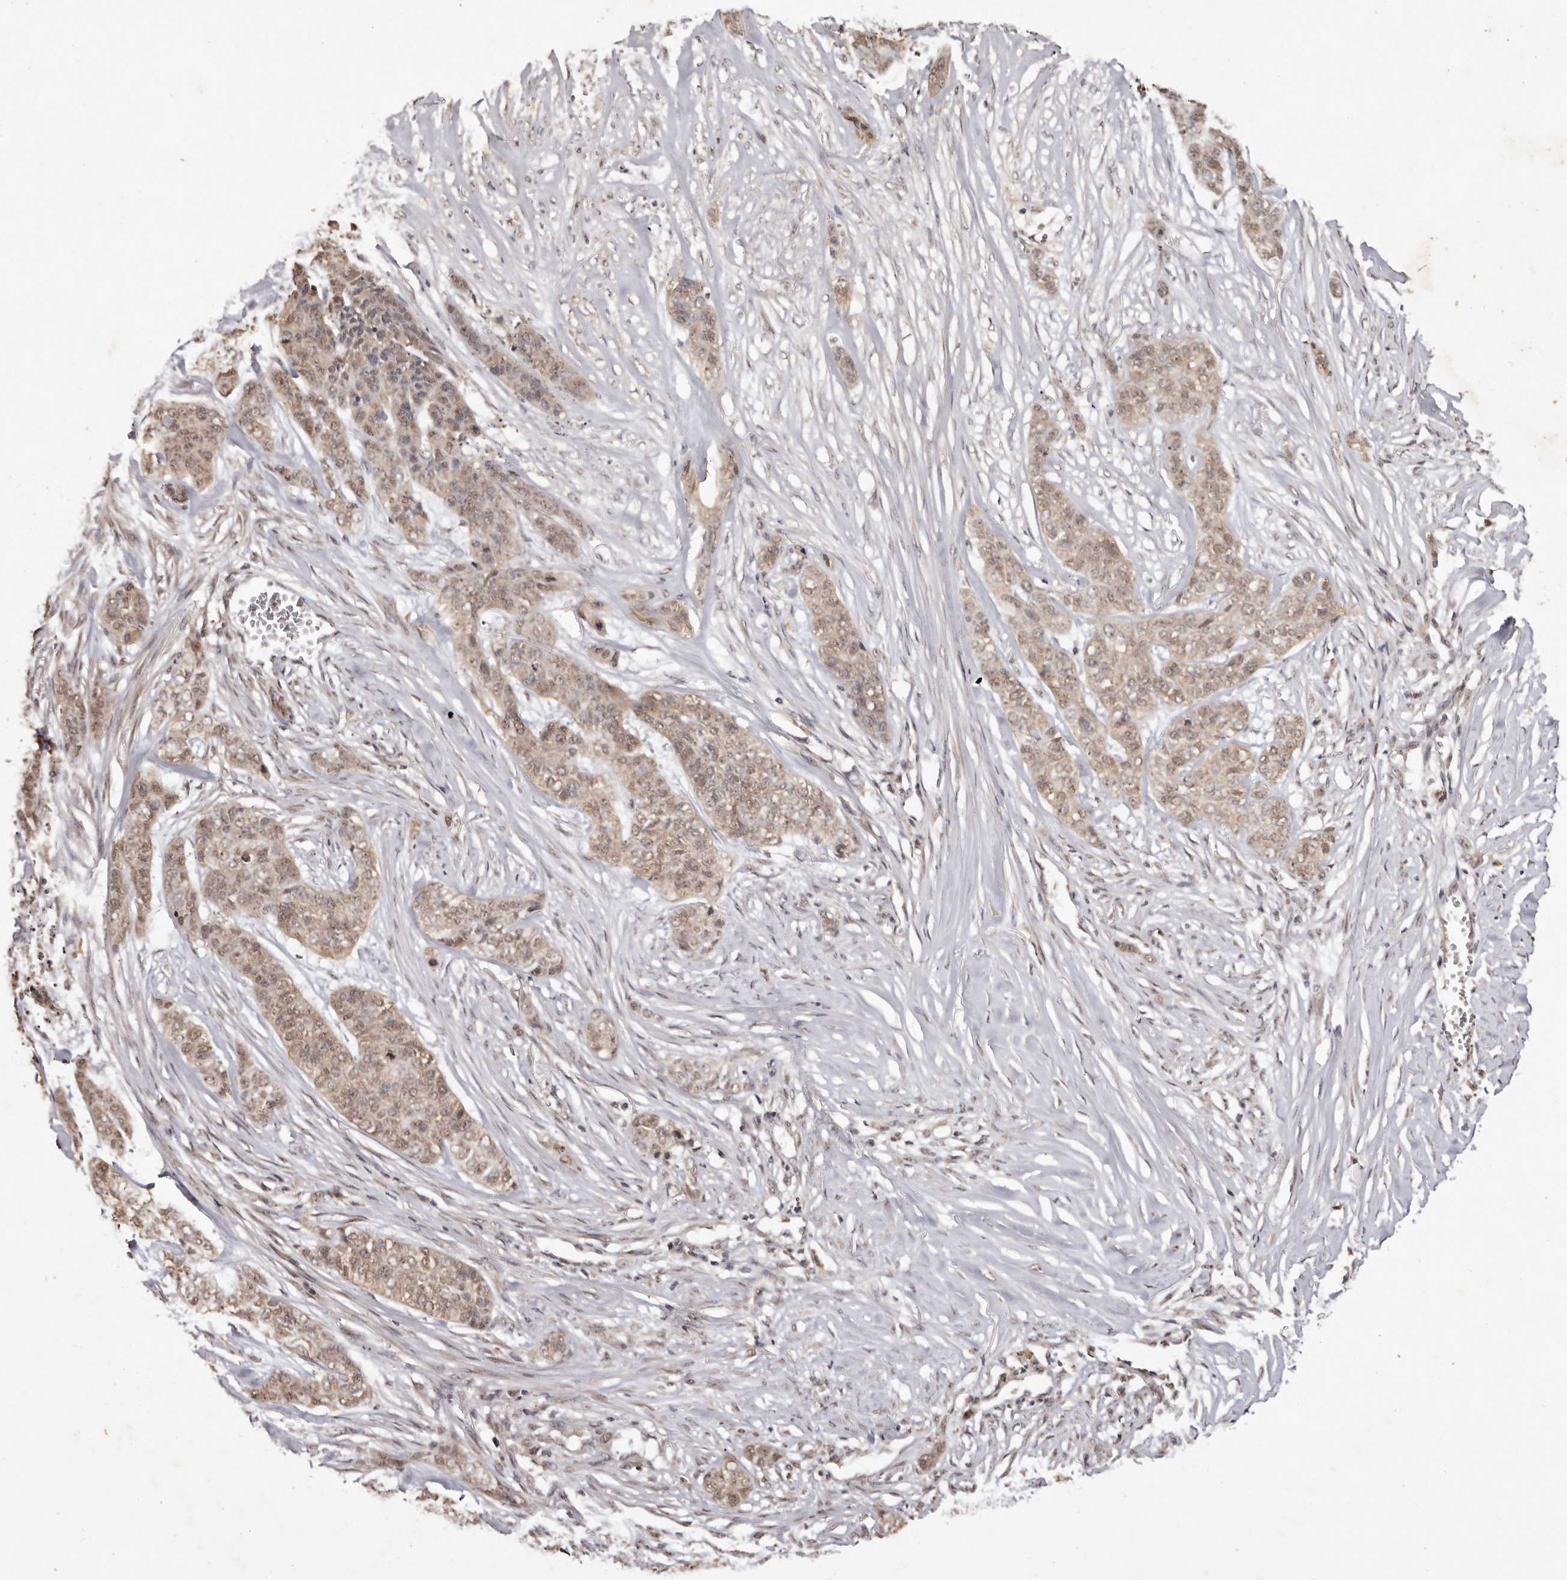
{"staining": {"intensity": "moderate", "quantity": ">75%", "location": "cytoplasmic/membranous"}, "tissue": "skin cancer", "cell_type": "Tumor cells", "image_type": "cancer", "snomed": [{"axis": "morphology", "description": "Basal cell carcinoma"}, {"axis": "topography", "description": "Skin"}], "caption": "There is medium levels of moderate cytoplasmic/membranous positivity in tumor cells of skin cancer (basal cell carcinoma), as demonstrated by immunohistochemical staining (brown color).", "gene": "NOTCH1", "patient": {"sex": "female", "age": 64}}